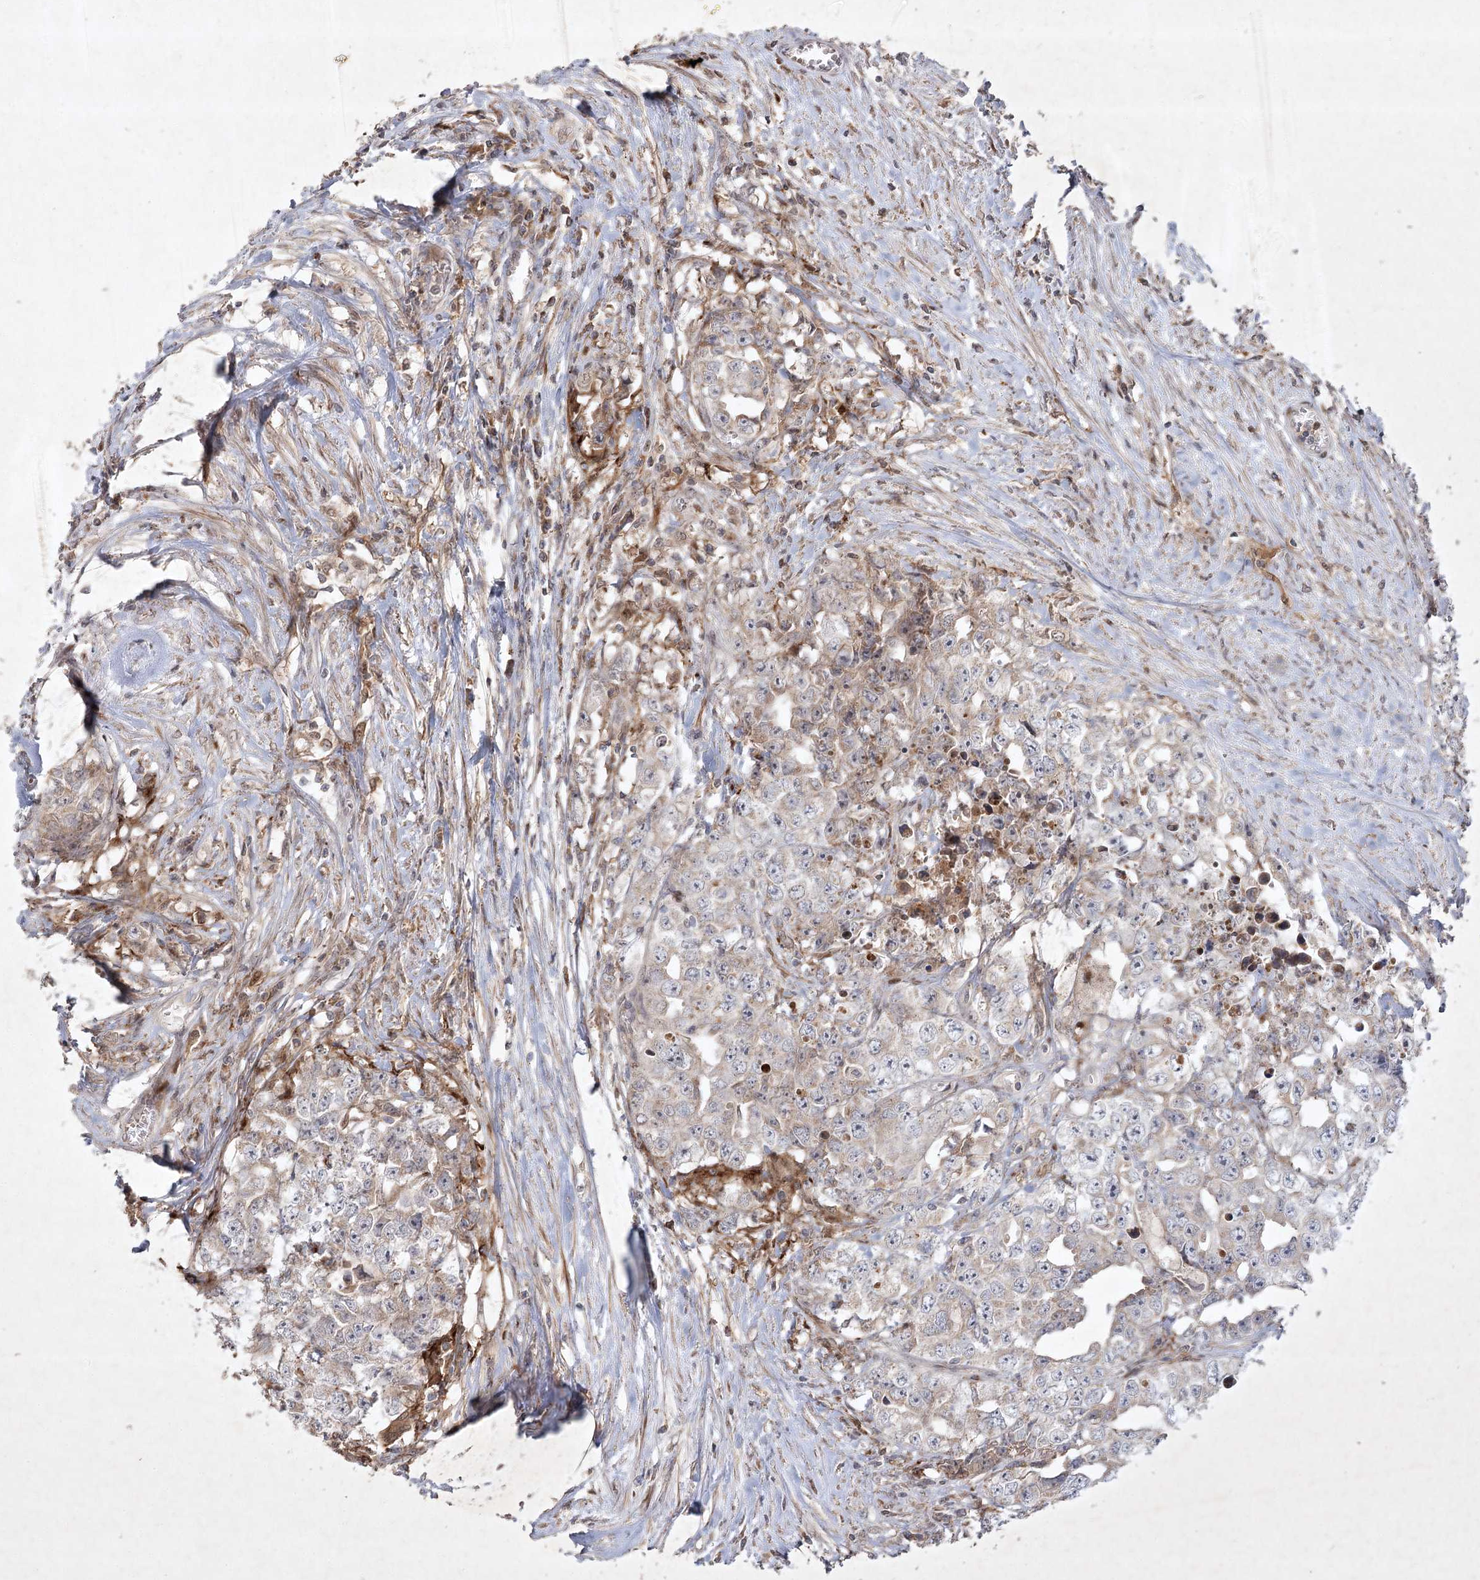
{"staining": {"intensity": "weak", "quantity": "25%-75%", "location": "cytoplasmic/membranous"}, "tissue": "testis cancer", "cell_type": "Tumor cells", "image_type": "cancer", "snomed": [{"axis": "morphology", "description": "Seminoma, NOS"}, {"axis": "morphology", "description": "Carcinoma, Embryonal, NOS"}, {"axis": "topography", "description": "Testis"}], "caption": "Immunohistochemistry (IHC) image of neoplastic tissue: human testis cancer stained using immunohistochemistry (IHC) exhibits low levels of weak protein expression localized specifically in the cytoplasmic/membranous of tumor cells, appearing as a cytoplasmic/membranous brown color.", "gene": "KBTBD4", "patient": {"sex": "male", "age": 43}}